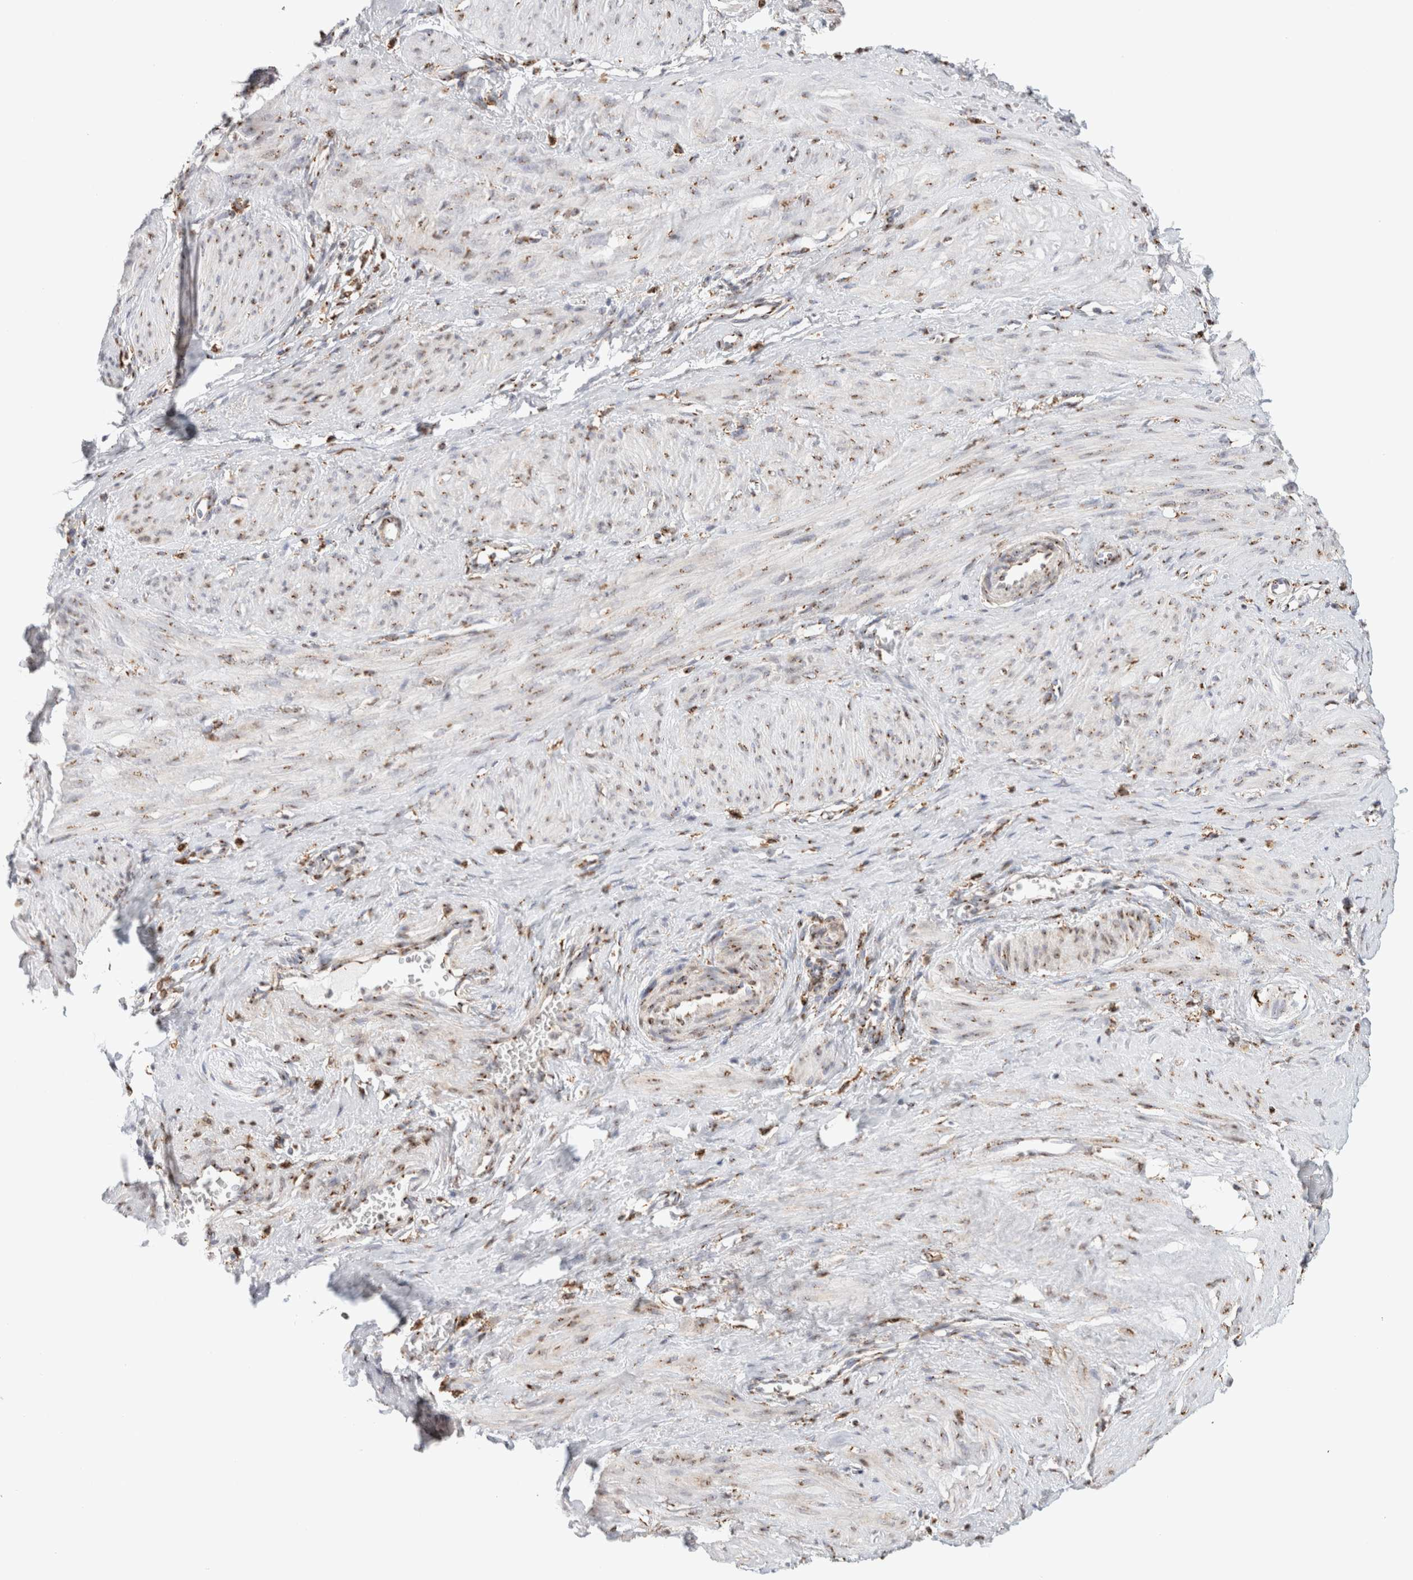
{"staining": {"intensity": "weak", "quantity": ">75%", "location": "cytoplasmic/membranous"}, "tissue": "smooth muscle", "cell_type": "Smooth muscle cells", "image_type": "normal", "snomed": [{"axis": "morphology", "description": "Normal tissue, NOS"}, {"axis": "topography", "description": "Endometrium"}], "caption": "The immunohistochemical stain shows weak cytoplasmic/membranous positivity in smooth muscle cells of benign smooth muscle. (DAB = brown stain, brightfield microscopy at high magnification).", "gene": "MCFD2", "patient": {"sex": "female", "age": 33}}